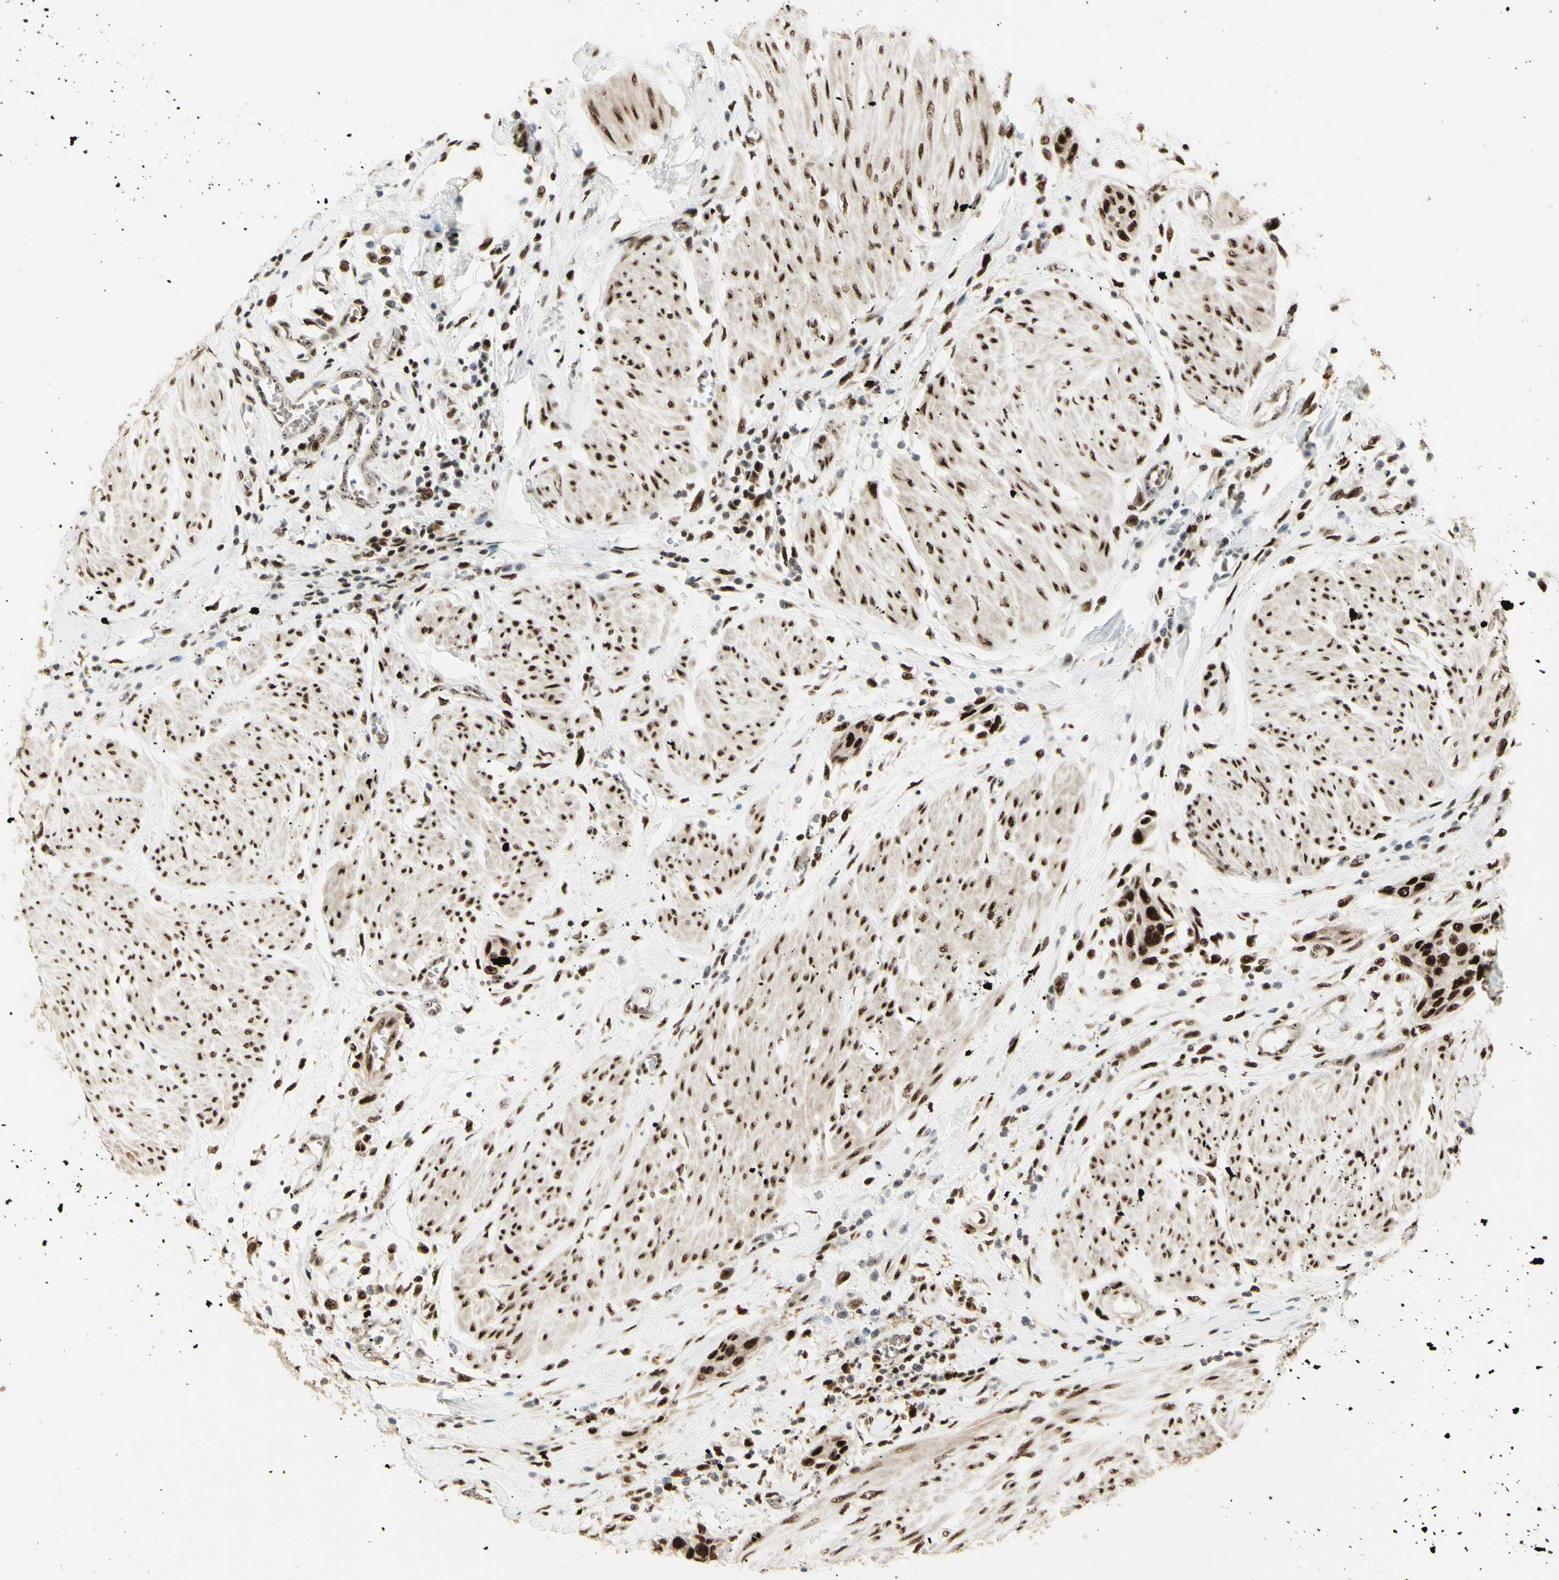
{"staining": {"intensity": "strong", "quantity": ">75%", "location": "nuclear"}, "tissue": "urothelial cancer", "cell_type": "Tumor cells", "image_type": "cancer", "snomed": [{"axis": "morphology", "description": "Urothelial carcinoma, High grade"}, {"axis": "topography", "description": "Urinary bladder"}], "caption": "Immunohistochemistry (IHC) of human urothelial cancer exhibits high levels of strong nuclear positivity in about >75% of tumor cells.", "gene": "DHX9", "patient": {"sex": "male", "age": 35}}